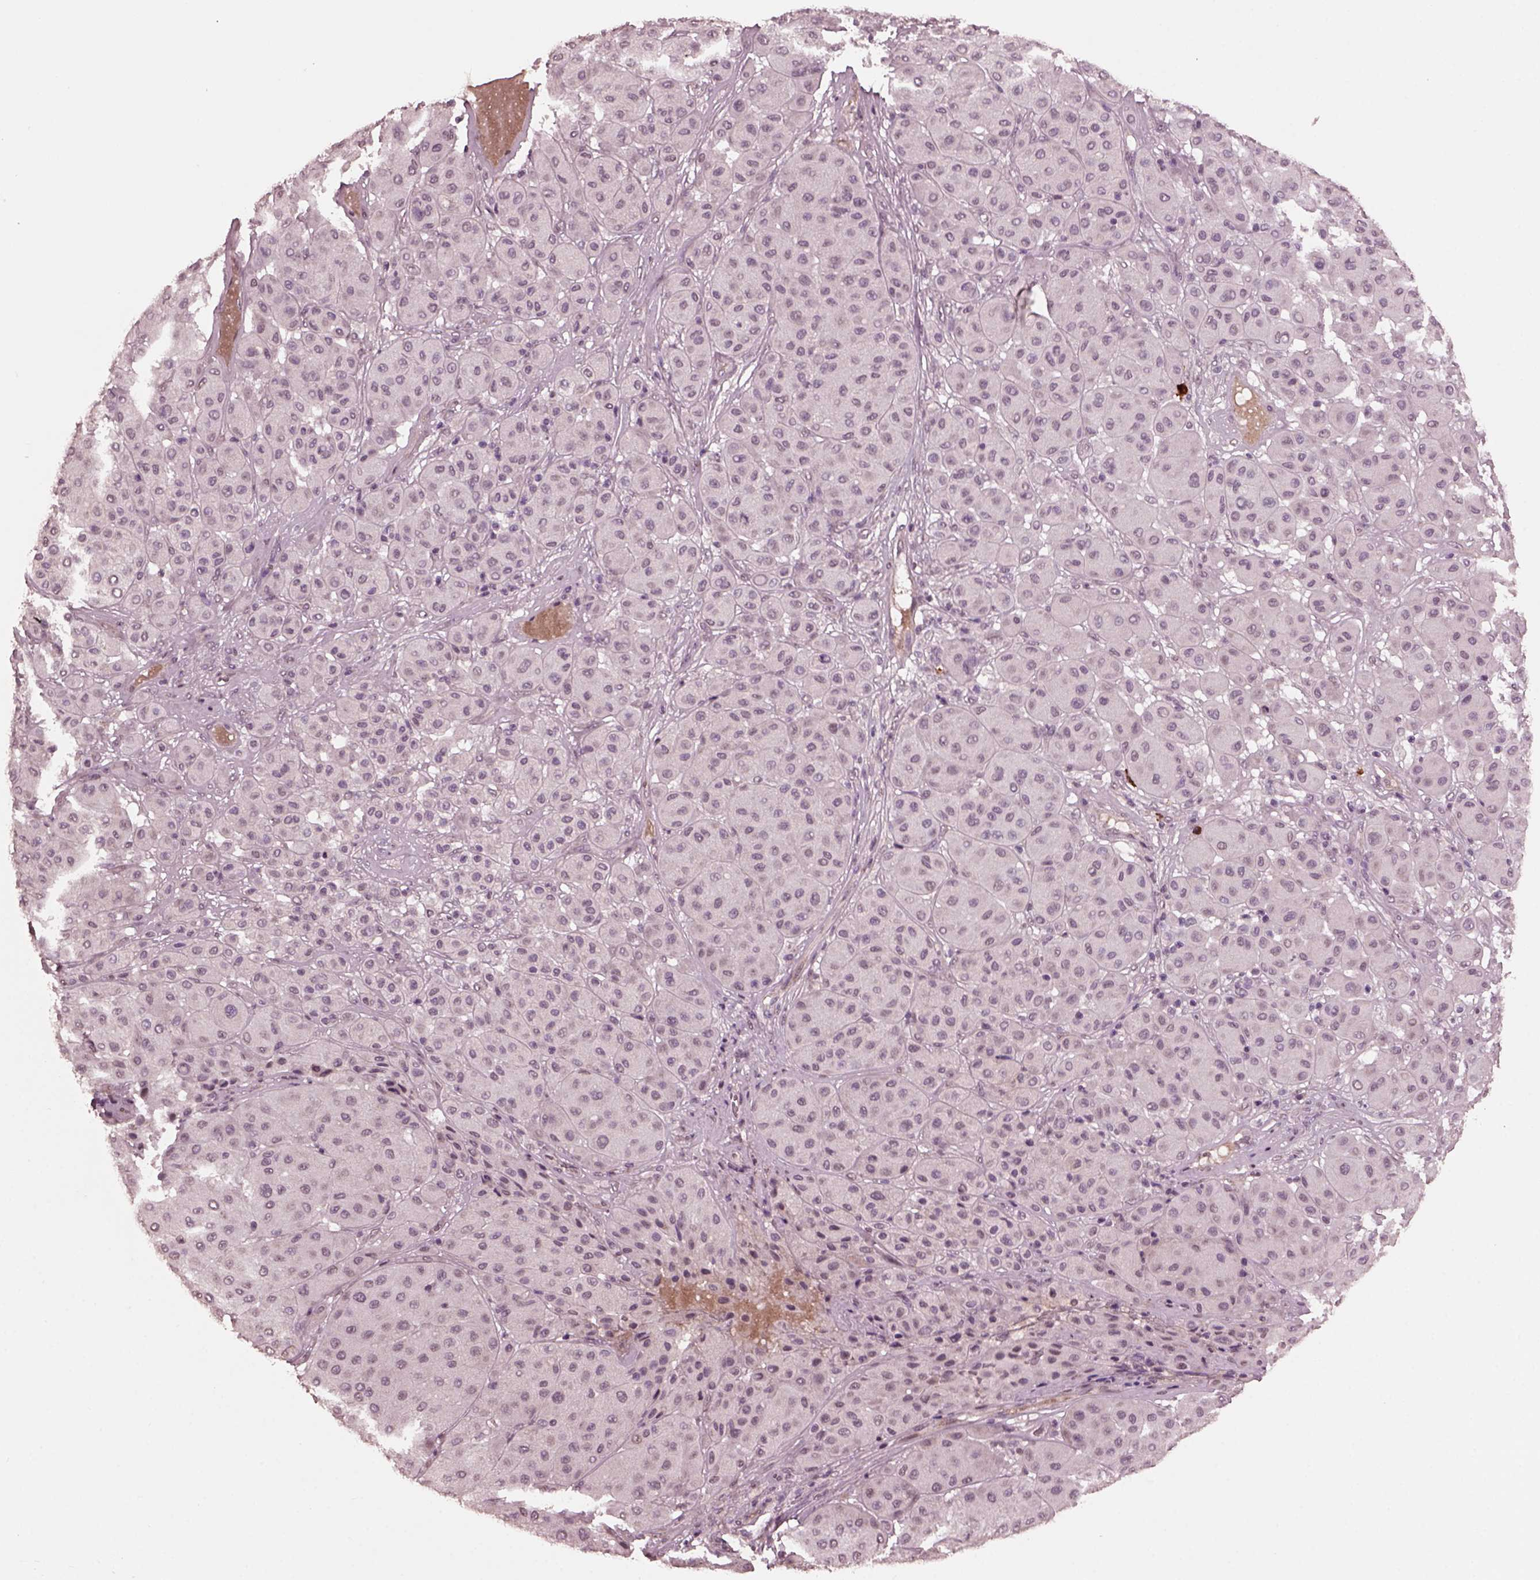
{"staining": {"intensity": "negative", "quantity": "none", "location": "none"}, "tissue": "melanoma", "cell_type": "Tumor cells", "image_type": "cancer", "snomed": [{"axis": "morphology", "description": "Malignant melanoma, Metastatic site"}, {"axis": "topography", "description": "Smooth muscle"}], "caption": "Immunohistochemistry (IHC) micrograph of malignant melanoma (metastatic site) stained for a protein (brown), which exhibits no expression in tumor cells.", "gene": "IL18RAP", "patient": {"sex": "male", "age": 41}}